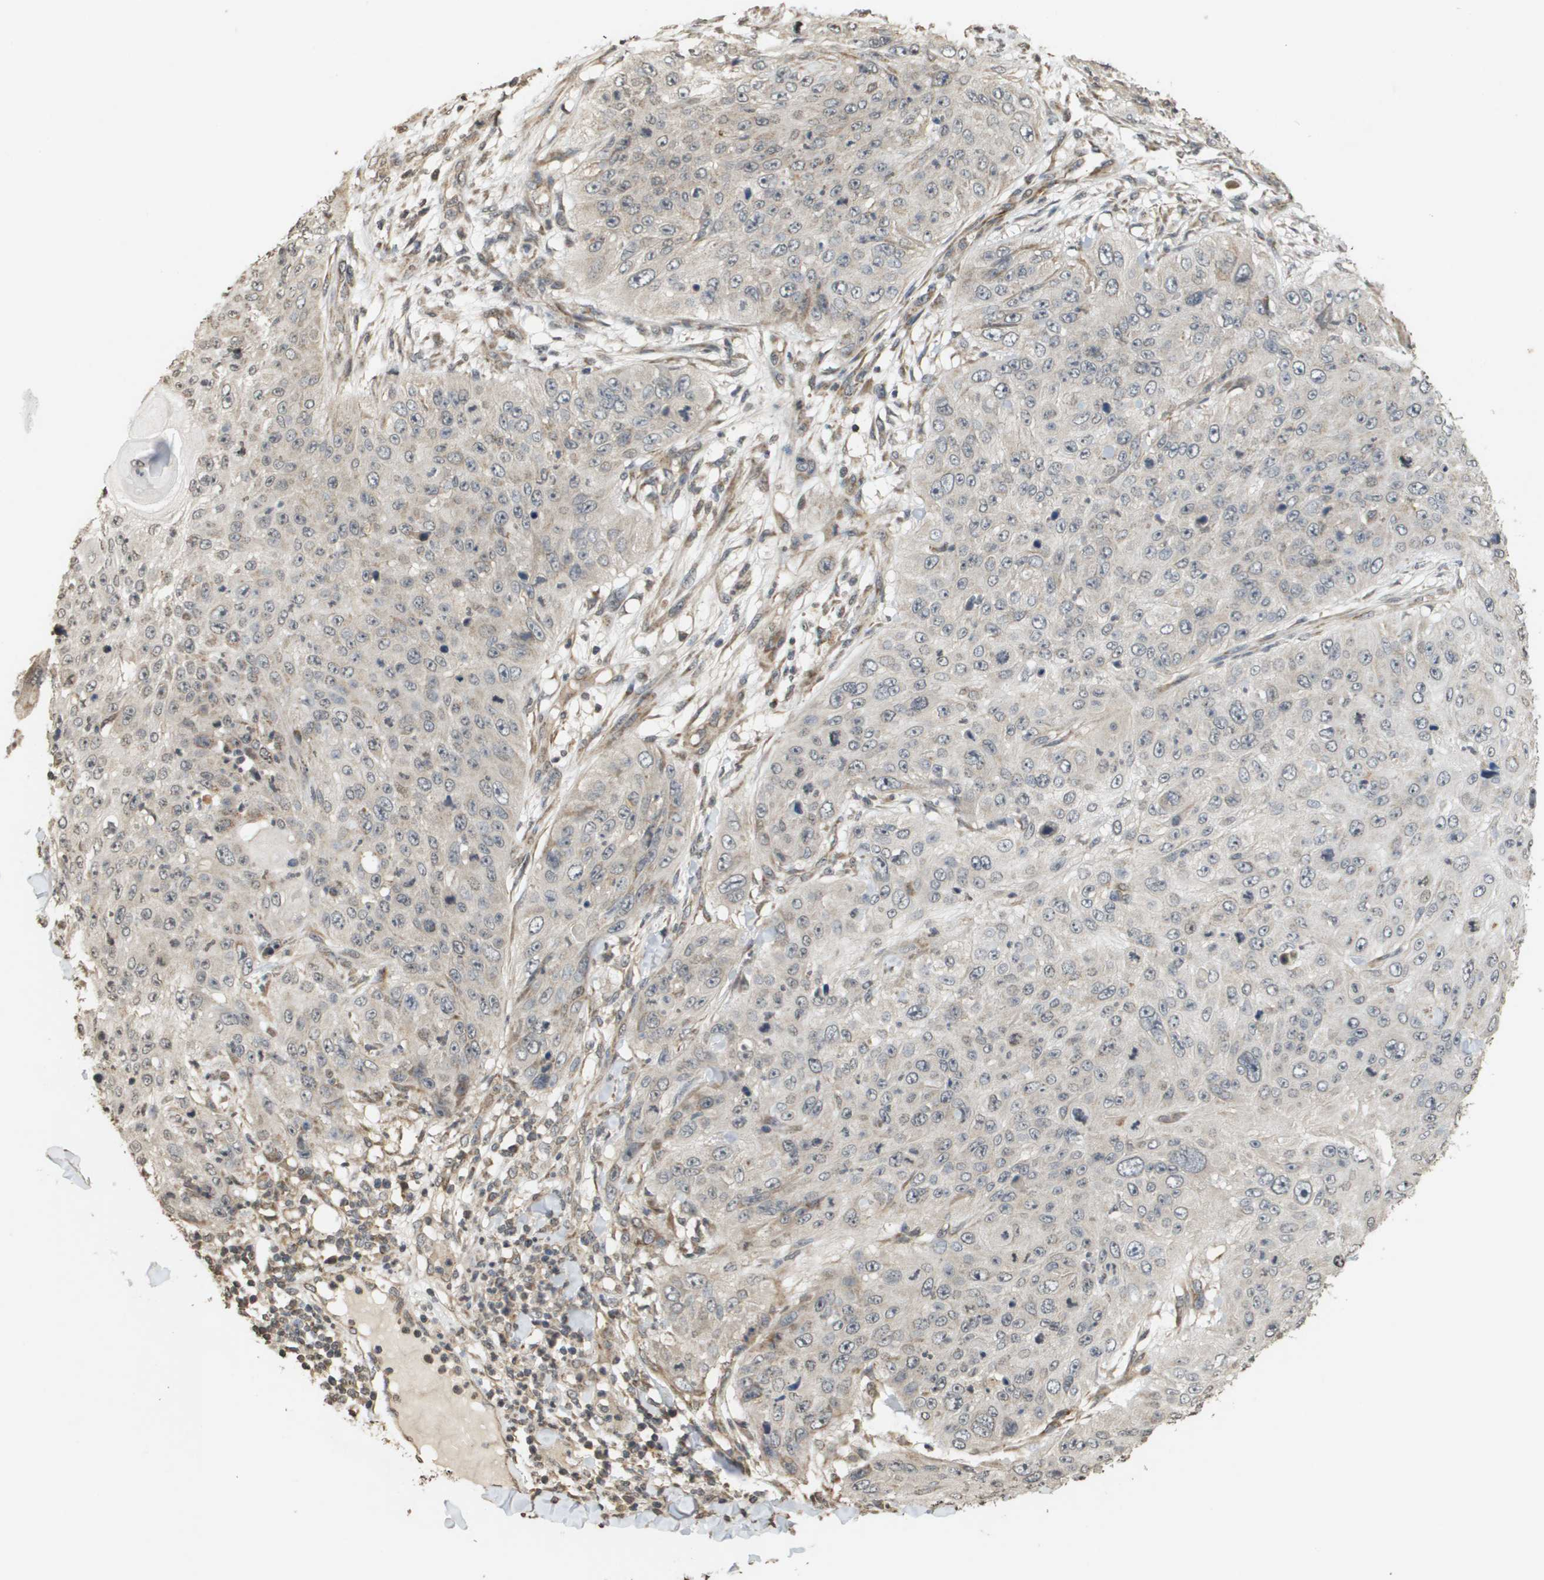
{"staining": {"intensity": "weak", "quantity": "<25%", "location": "cytoplasmic/membranous"}, "tissue": "skin cancer", "cell_type": "Tumor cells", "image_type": "cancer", "snomed": [{"axis": "morphology", "description": "Squamous cell carcinoma, NOS"}, {"axis": "topography", "description": "Skin"}], "caption": "A histopathology image of squamous cell carcinoma (skin) stained for a protein shows no brown staining in tumor cells. (Stains: DAB (3,3'-diaminobenzidine) IHC with hematoxylin counter stain, Microscopy: brightfield microscopy at high magnification).", "gene": "RAB21", "patient": {"sex": "female", "age": 80}}